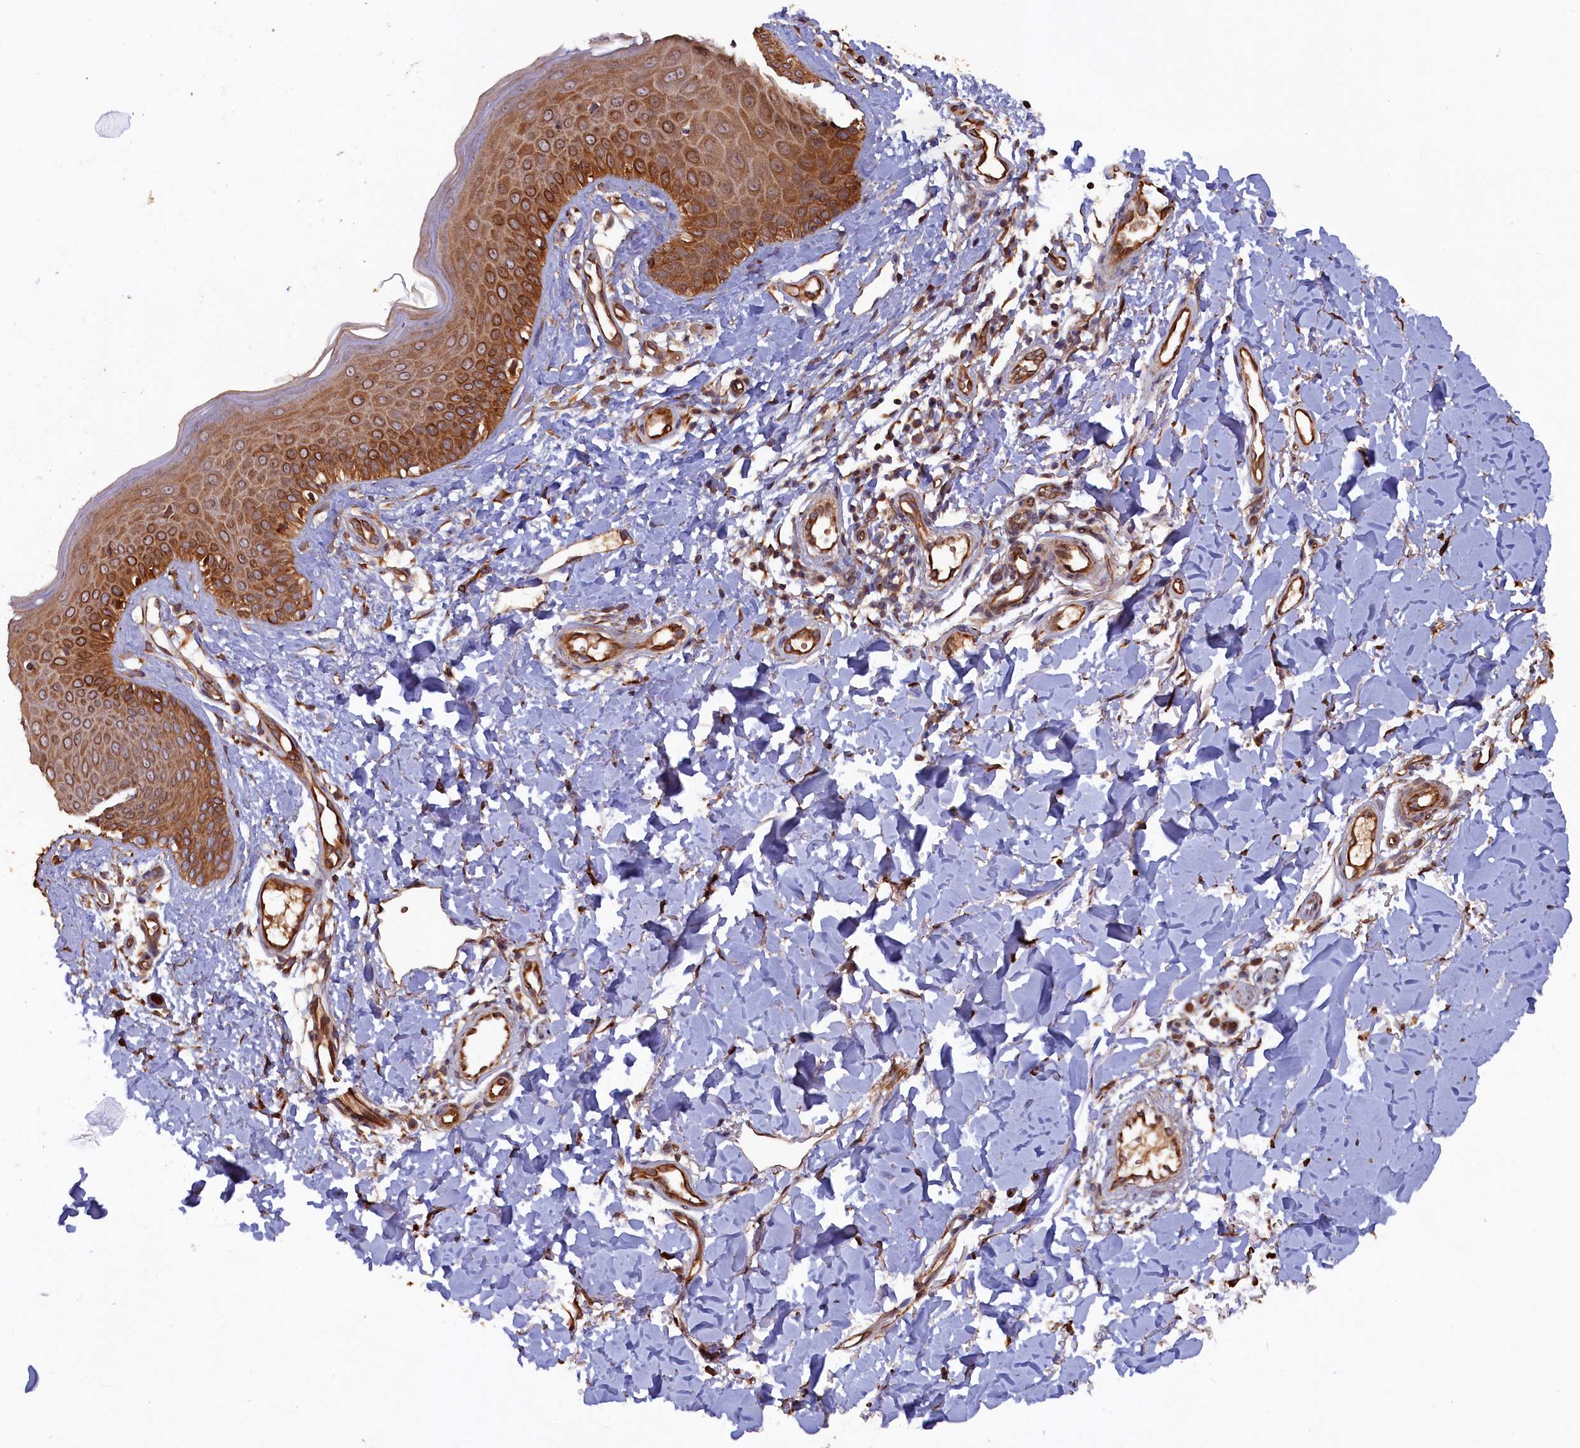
{"staining": {"intensity": "moderate", "quantity": ">75%", "location": "cytoplasmic/membranous"}, "tissue": "skin", "cell_type": "Fibroblasts", "image_type": "normal", "snomed": [{"axis": "morphology", "description": "Normal tissue, NOS"}, {"axis": "topography", "description": "Skin"}], "caption": "Immunohistochemical staining of benign skin shows moderate cytoplasmic/membranous protein positivity in approximately >75% of fibroblasts. (DAB = brown stain, brightfield microscopy at high magnification).", "gene": "GREB1L", "patient": {"sex": "male", "age": 52}}